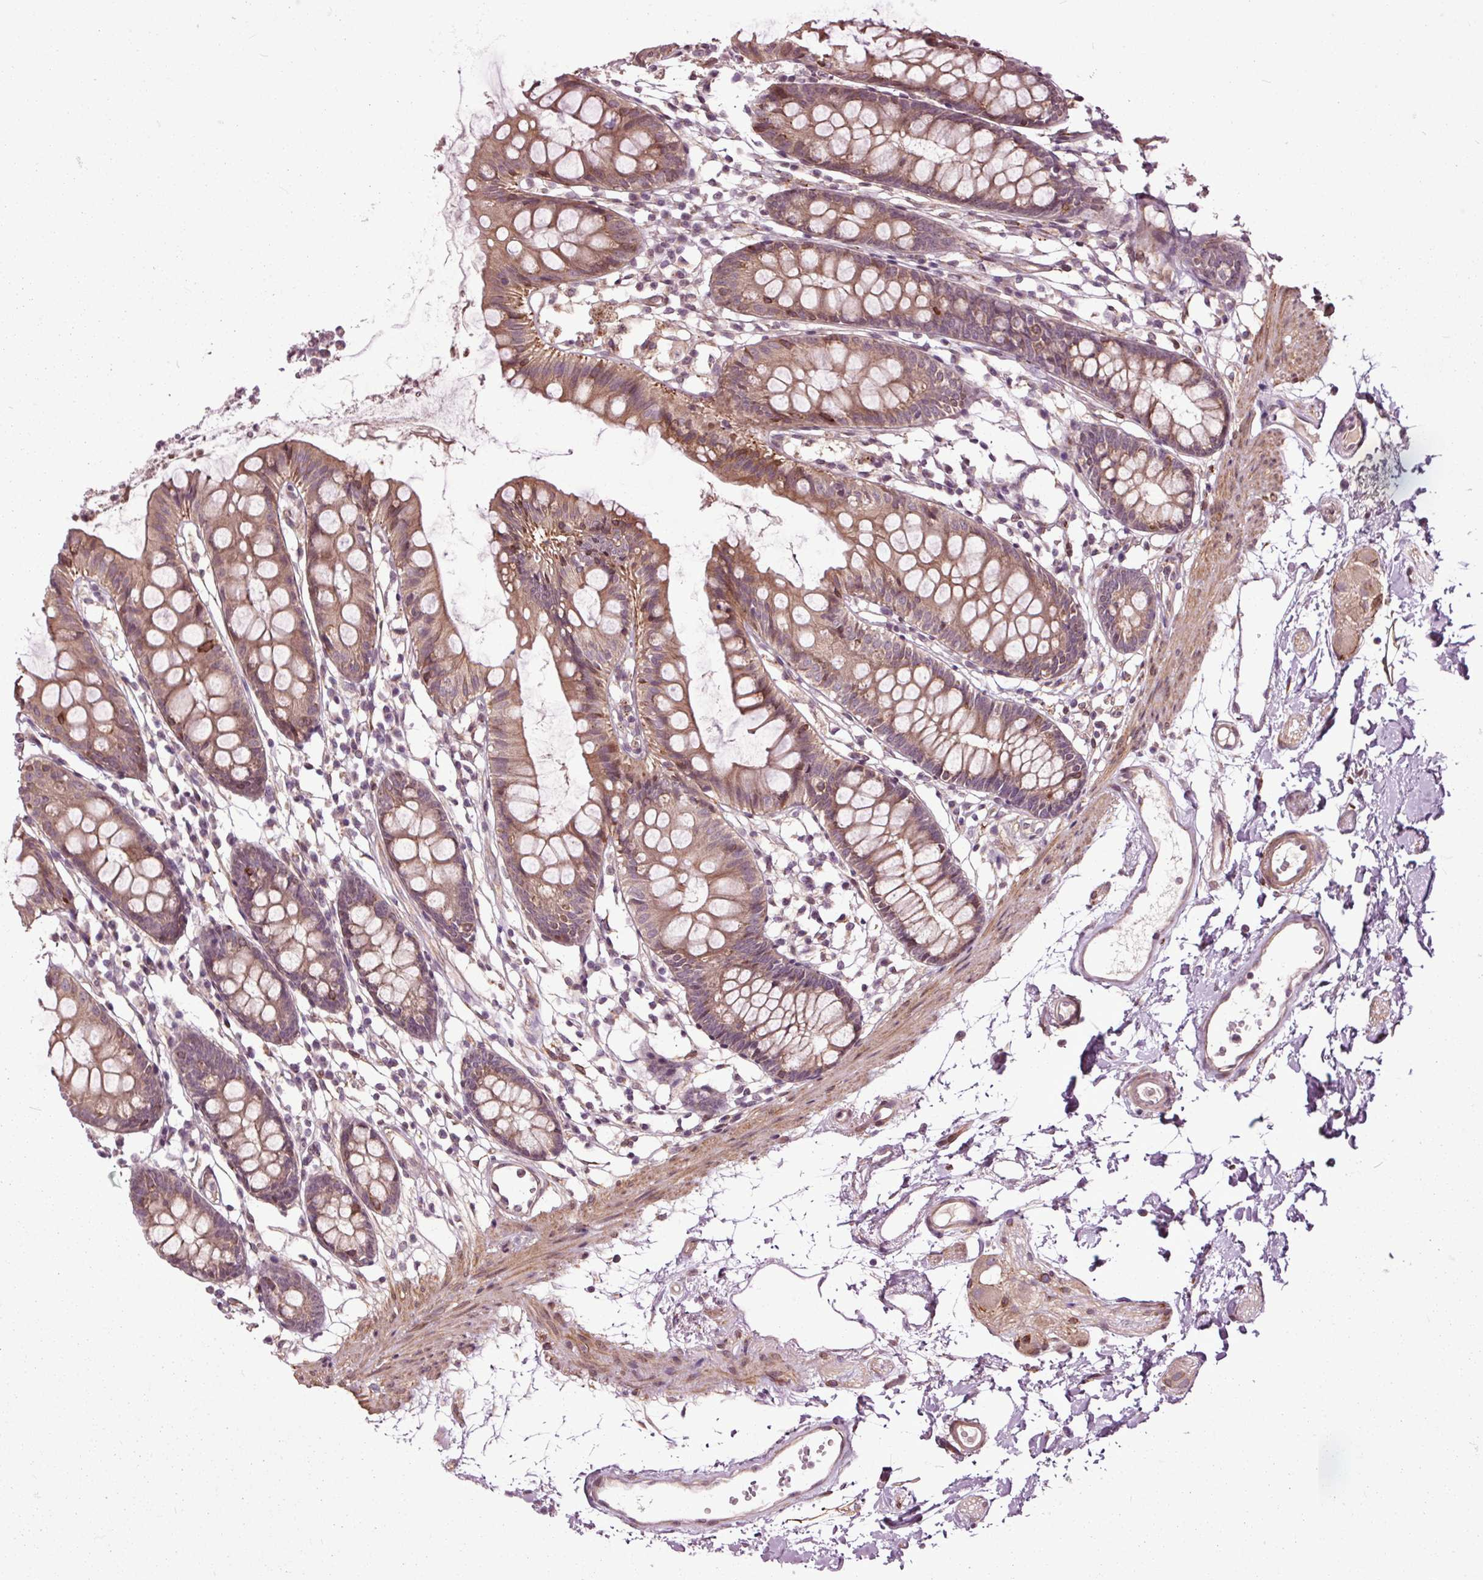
{"staining": {"intensity": "moderate", "quantity": ">75%", "location": "cytoplasmic/membranous"}, "tissue": "colon", "cell_type": "Endothelial cells", "image_type": "normal", "snomed": [{"axis": "morphology", "description": "Normal tissue, NOS"}, {"axis": "topography", "description": "Colon"}], "caption": "Immunohistochemical staining of benign colon displays >75% levels of moderate cytoplasmic/membranous protein expression in about >75% of endothelial cells.", "gene": "HAUS5", "patient": {"sex": "female", "age": 84}}